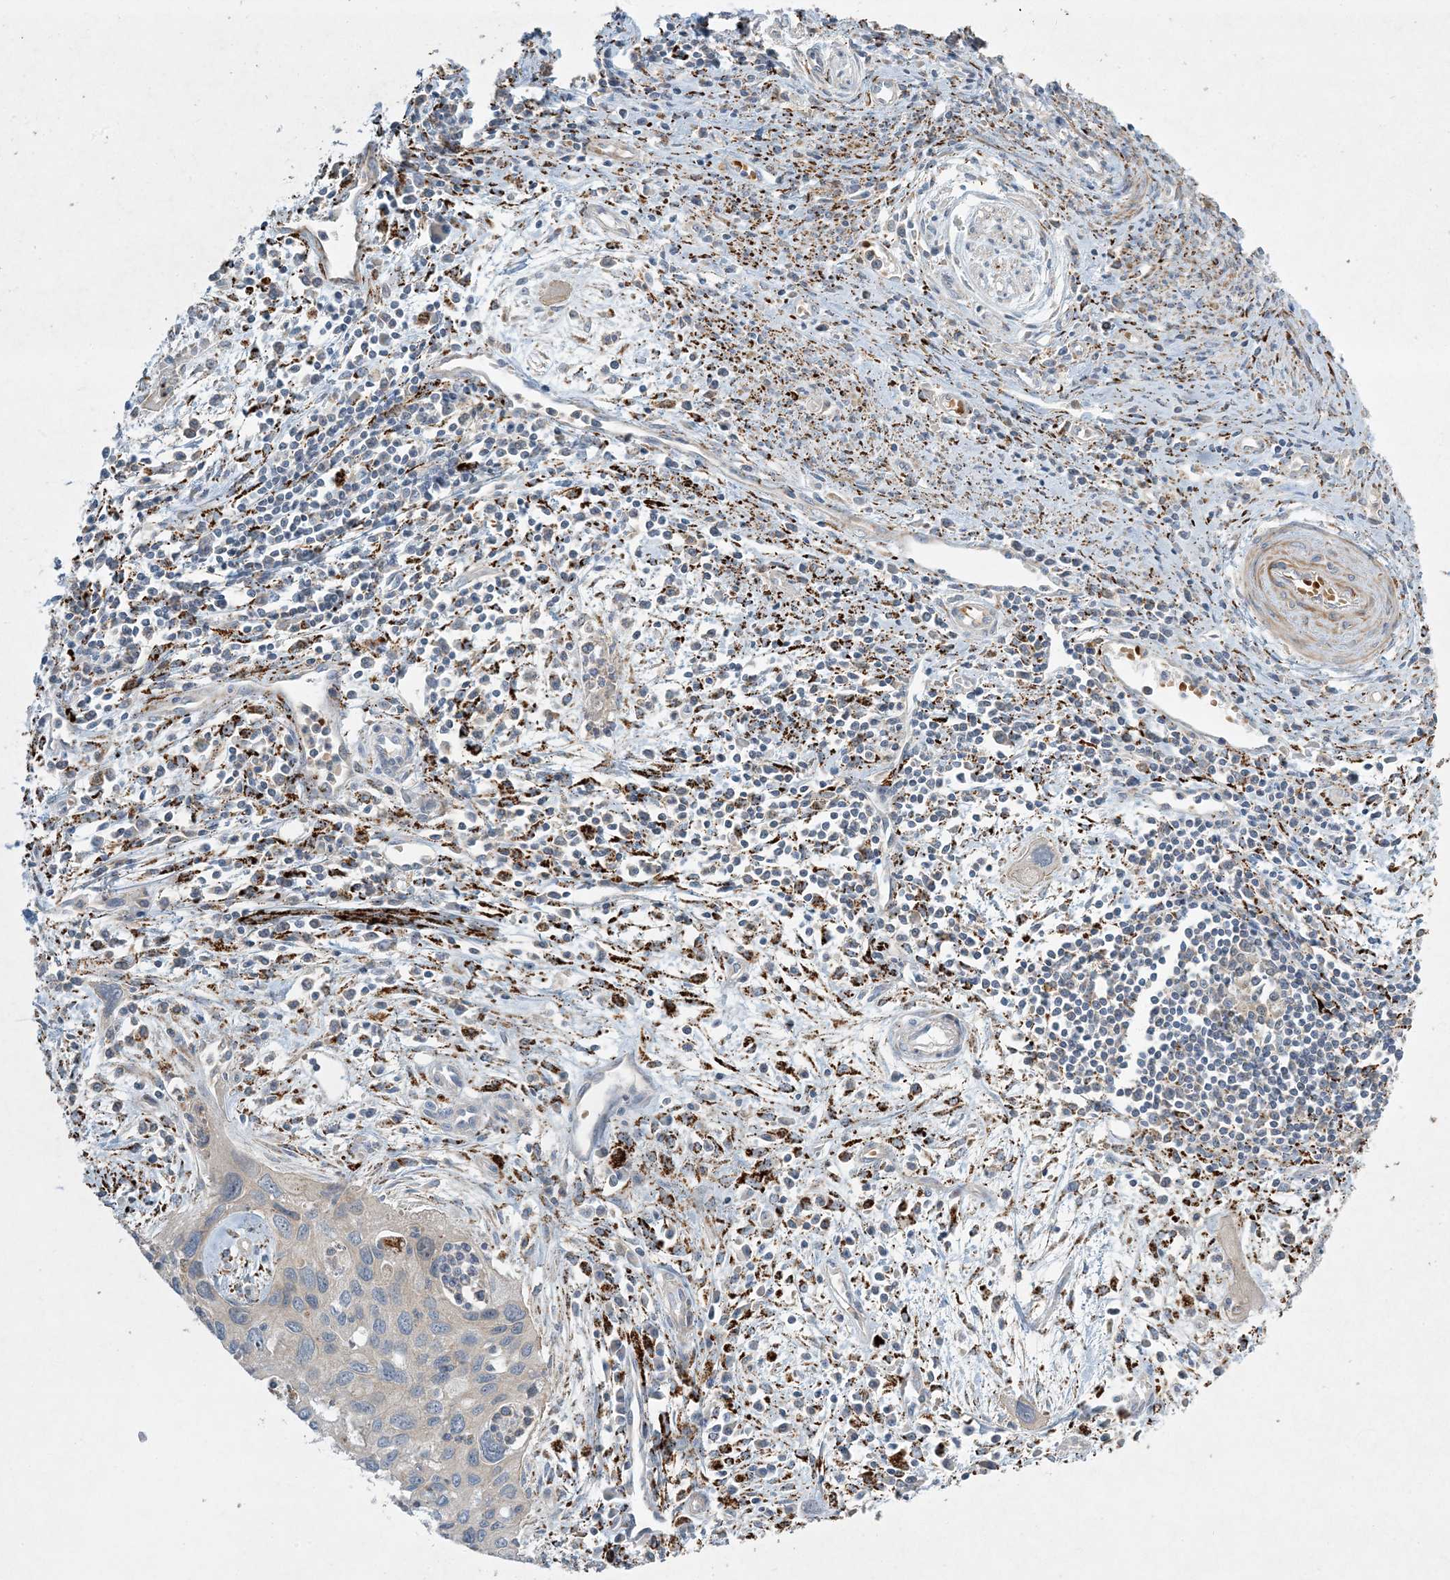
{"staining": {"intensity": "negative", "quantity": "none", "location": "none"}, "tissue": "cervical cancer", "cell_type": "Tumor cells", "image_type": "cancer", "snomed": [{"axis": "morphology", "description": "Squamous cell carcinoma, NOS"}, {"axis": "topography", "description": "Cervix"}], "caption": "An IHC image of cervical squamous cell carcinoma is shown. There is no staining in tumor cells of cervical squamous cell carcinoma.", "gene": "LTN1", "patient": {"sex": "female", "age": 55}}